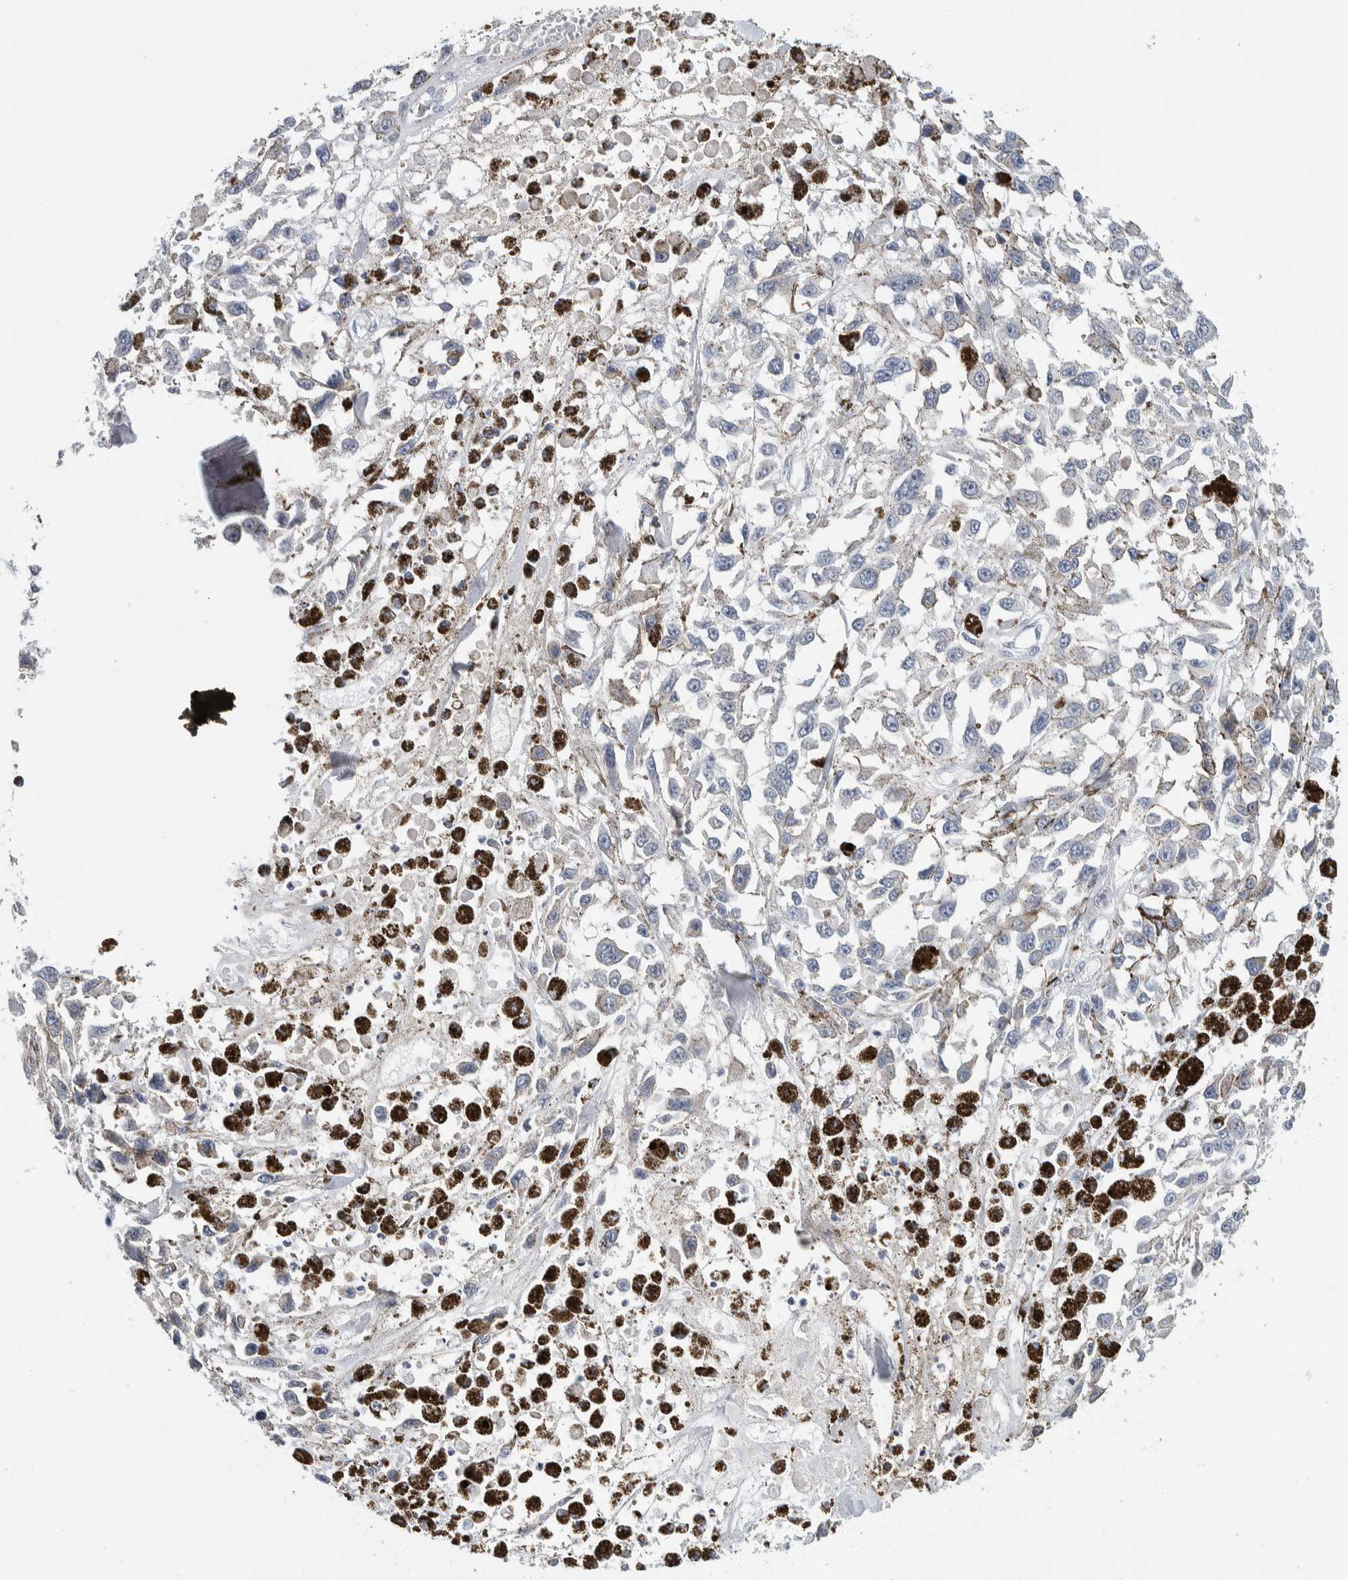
{"staining": {"intensity": "negative", "quantity": "none", "location": "none"}, "tissue": "melanoma", "cell_type": "Tumor cells", "image_type": "cancer", "snomed": [{"axis": "morphology", "description": "Malignant melanoma, Metastatic site"}, {"axis": "topography", "description": "Lymph node"}], "caption": "This micrograph is of melanoma stained with immunohistochemistry to label a protein in brown with the nuclei are counter-stained blue. There is no positivity in tumor cells. (DAB (3,3'-diaminobenzidine) immunohistochemistry (IHC), high magnification).", "gene": "SCN2A", "patient": {"sex": "male", "age": 59}}